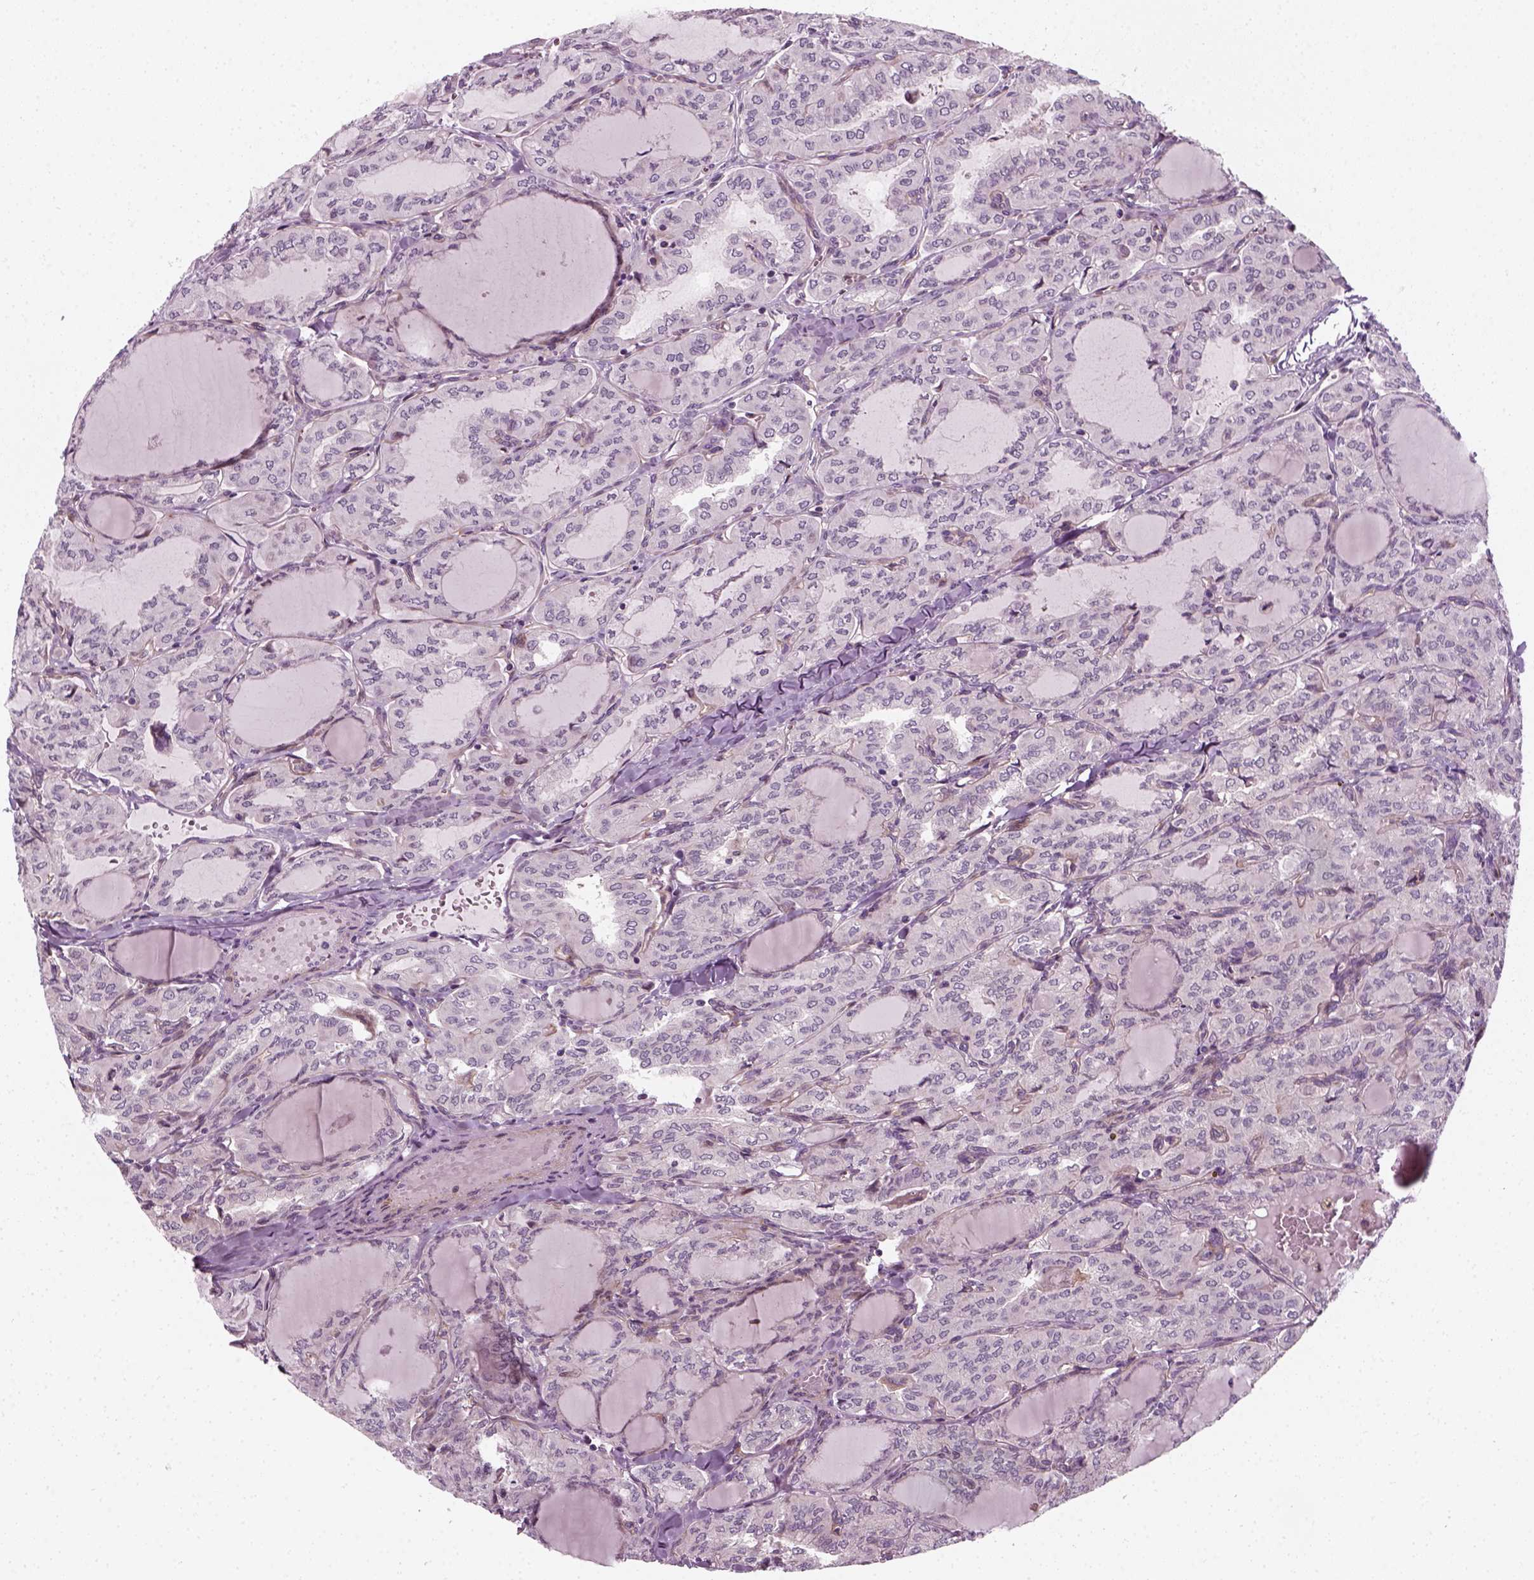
{"staining": {"intensity": "negative", "quantity": "none", "location": "none"}, "tissue": "thyroid cancer", "cell_type": "Tumor cells", "image_type": "cancer", "snomed": [{"axis": "morphology", "description": "Papillary adenocarcinoma, NOS"}, {"axis": "topography", "description": "Thyroid gland"}], "caption": "The histopathology image displays no staining of tumor cells in thyroid cancer.", "gene": "DNASE1L1", "patient": {"sex": "male", "age": 20}}